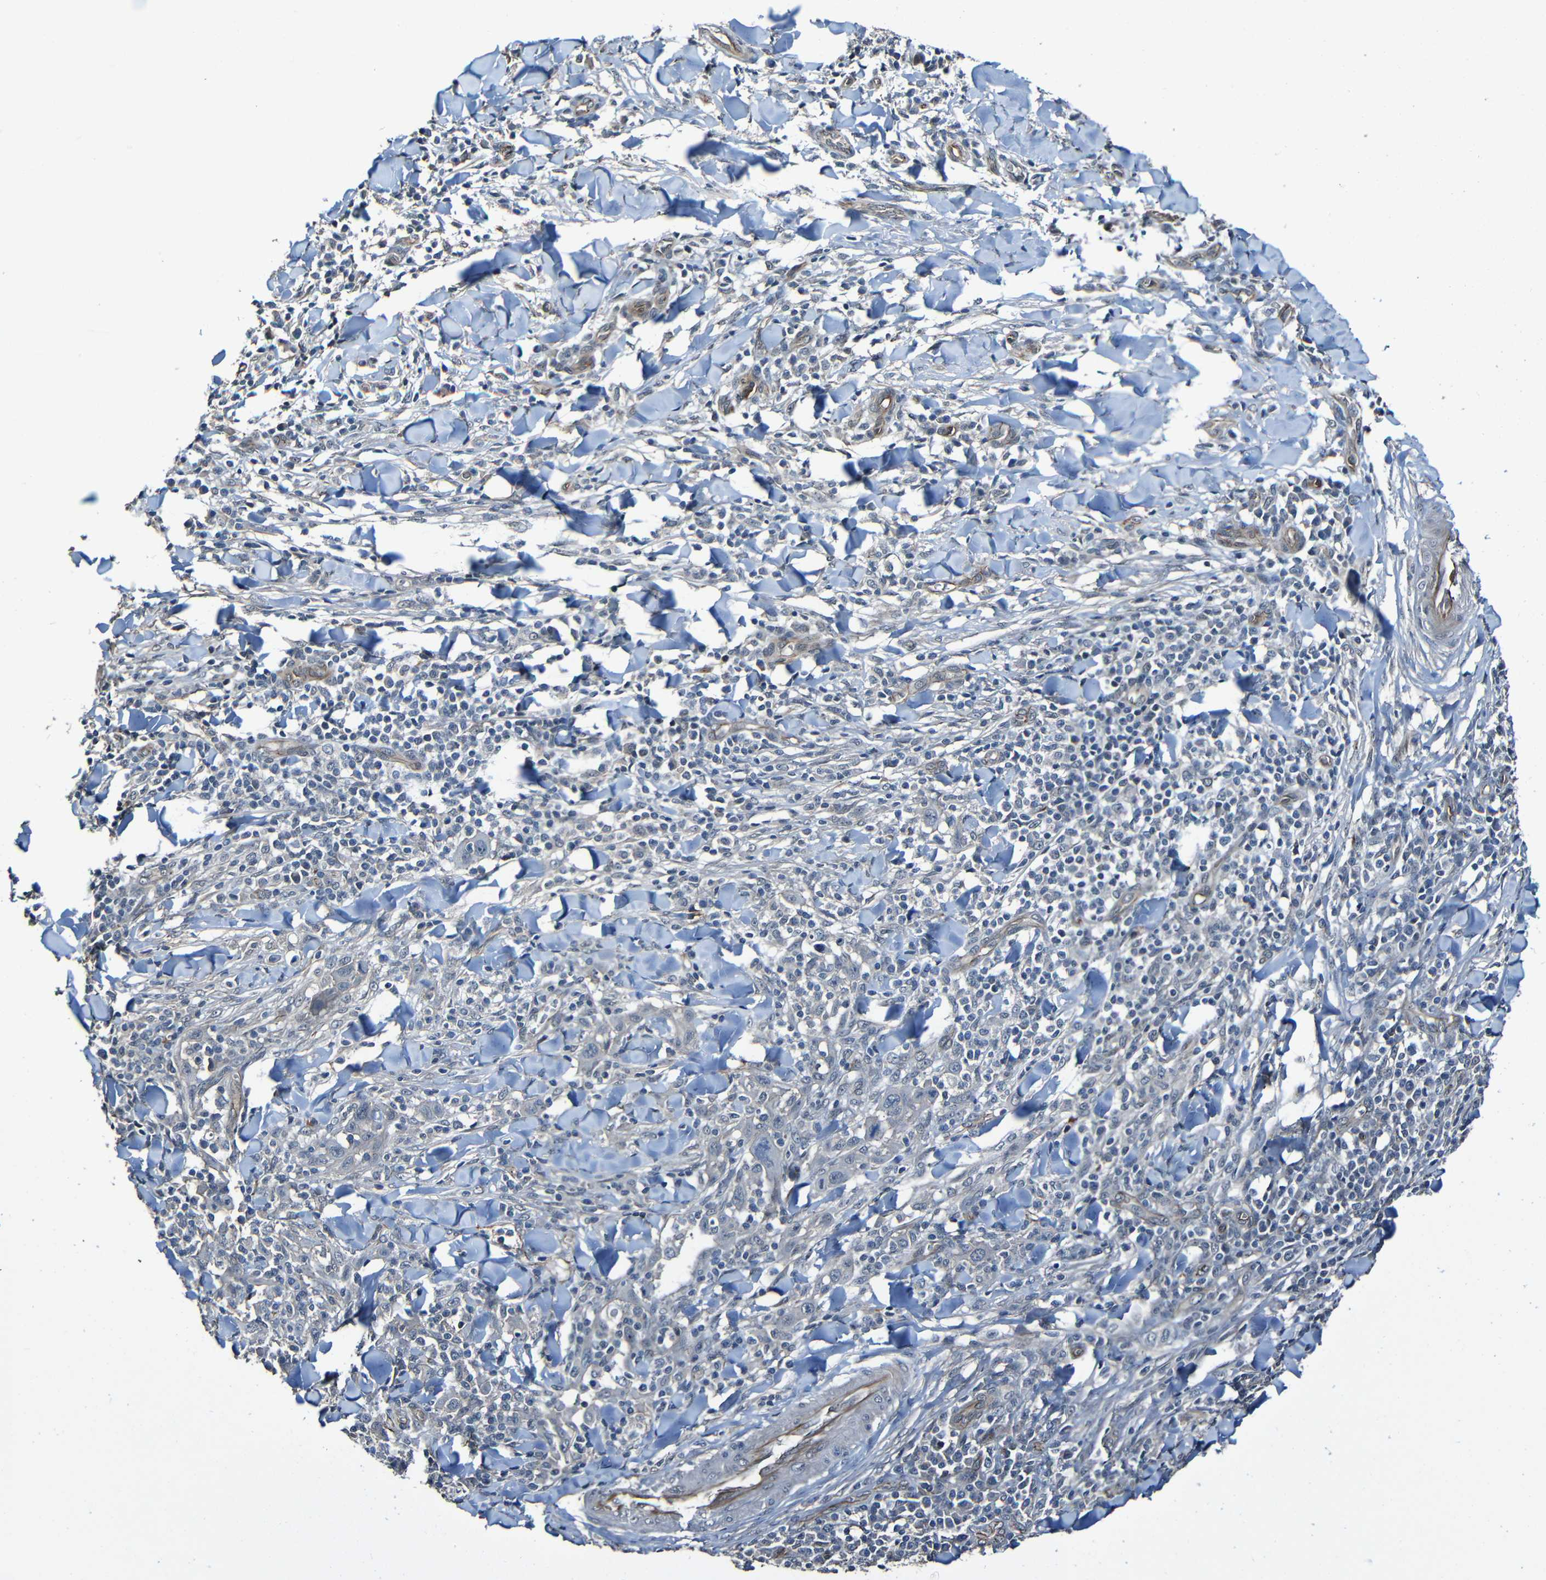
{"staining": {"intensity": "negative", "quantity": "none", "location": "none"}, "tissue": "skin cancer", "cell_type": "Tumor cells", "image_type": "cancer", "snomed": [{"axis": "morphology", "description": "Squamous cell carcinoma, NOS"}, {"axis": "topography", "description": "Skin"}], "caption": "Micrograph shows no significant protein positivity in tumor cells of skin squamous cell carcinoma. (Brightfield microscopy of DAB (3,3'-diaminobenzidine) immunohistochemistry (IHC) at high magnification).", "gene": "LGR5", "patient": {"sex": "male", "age": 24}}